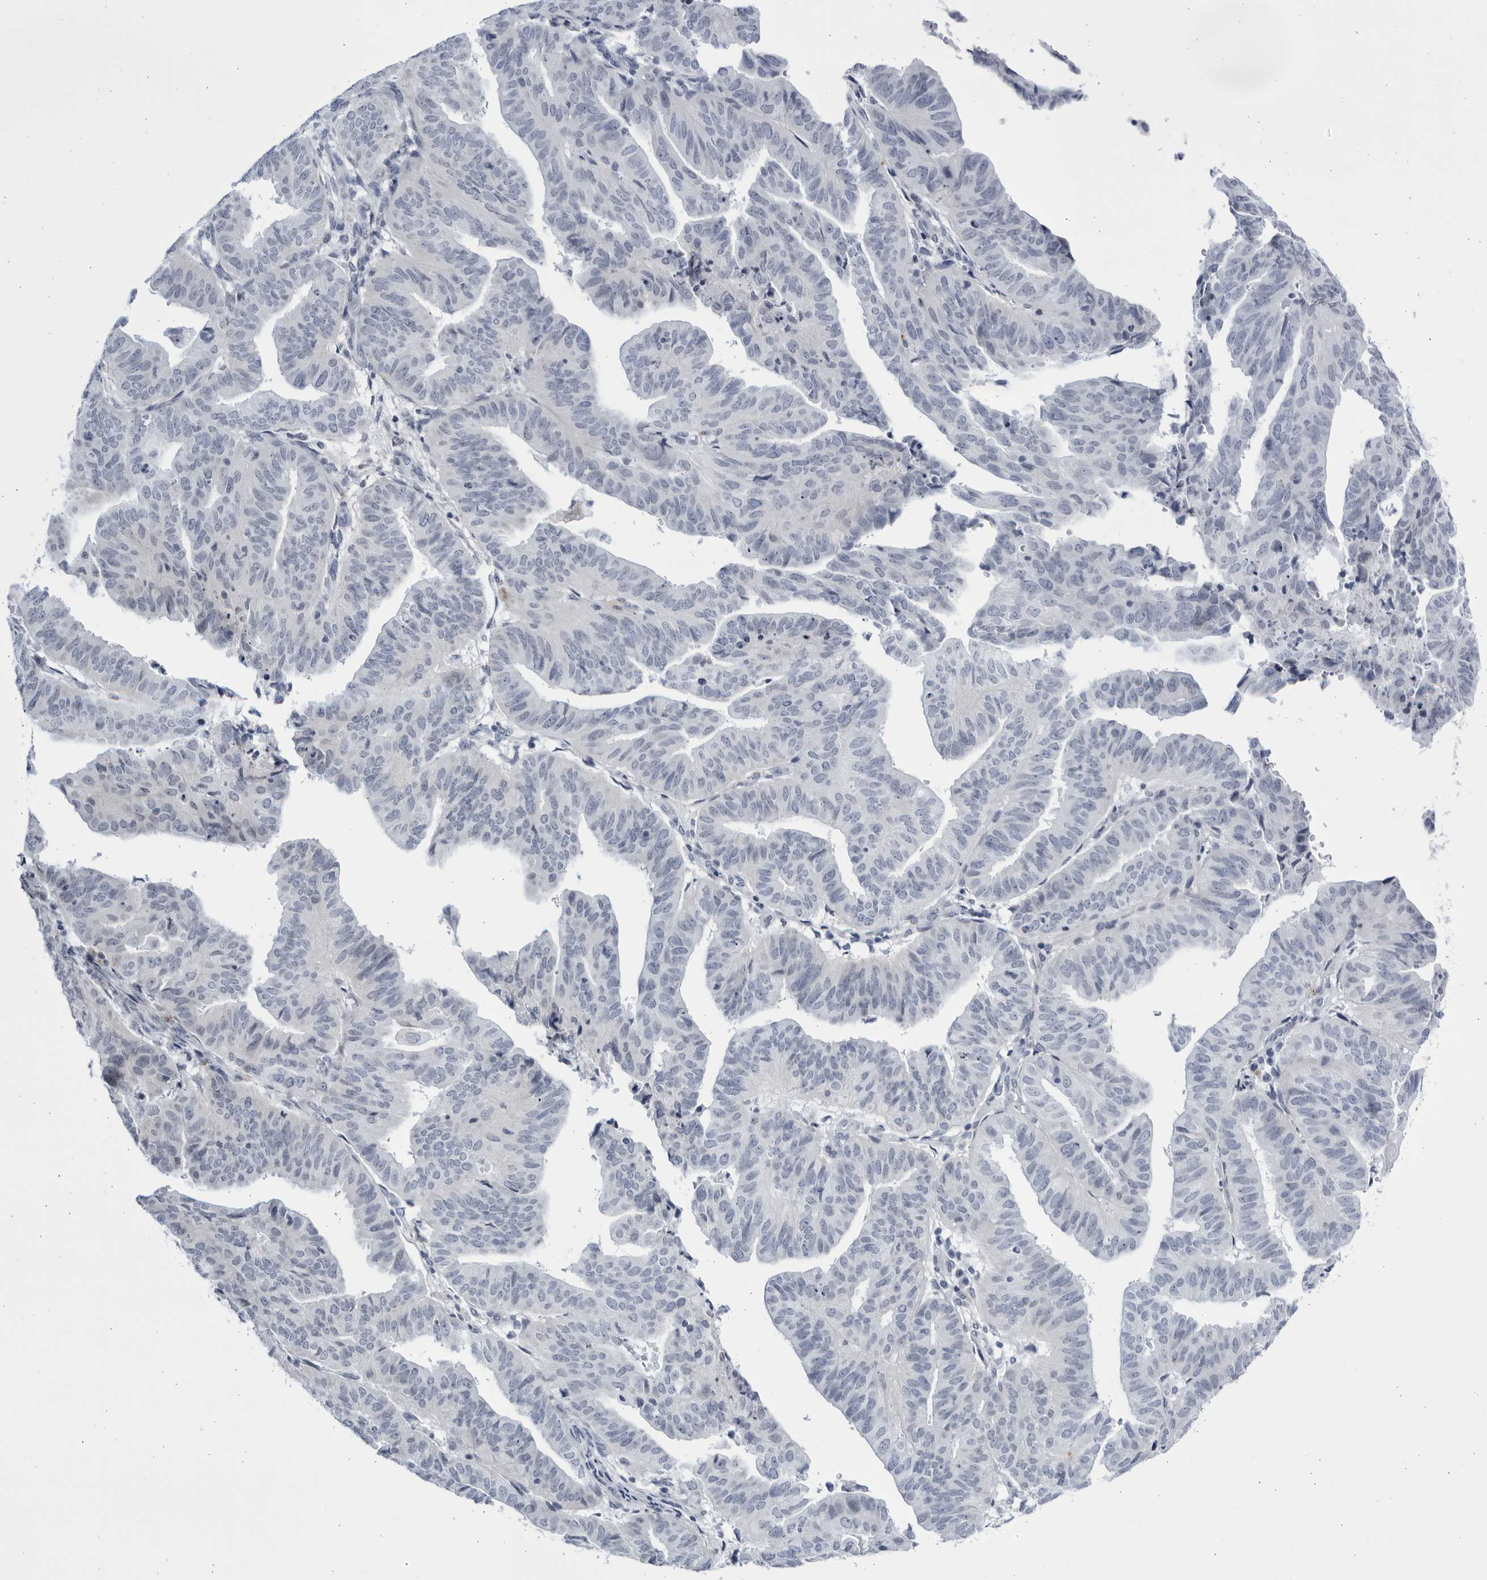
{"staining": {"intensity": "negative", "quantity": "none", "location": "none"}, "tissue": "endometrial cancer", "cell_type": "Tumor cells", "image_type": "cancer", "snomed": [{"axis": "morphology", "description": "Adenocarcinoma, NOS"}, {"axis": "topography", "description": "Uterus"}], "caption": "A micrograph of human endometrial cancer (adenocarcinoma) is negative for staining in tumor cells. (Stains: DAB (3,3'-diaminobenzidine) immunohistochemistry (IHC) with hematoxylin counter stain, Microscopy: brightfield microscopy at high magnification).", "gene": "CCDC181", "patient": {"sex": "female", "age": 77}}